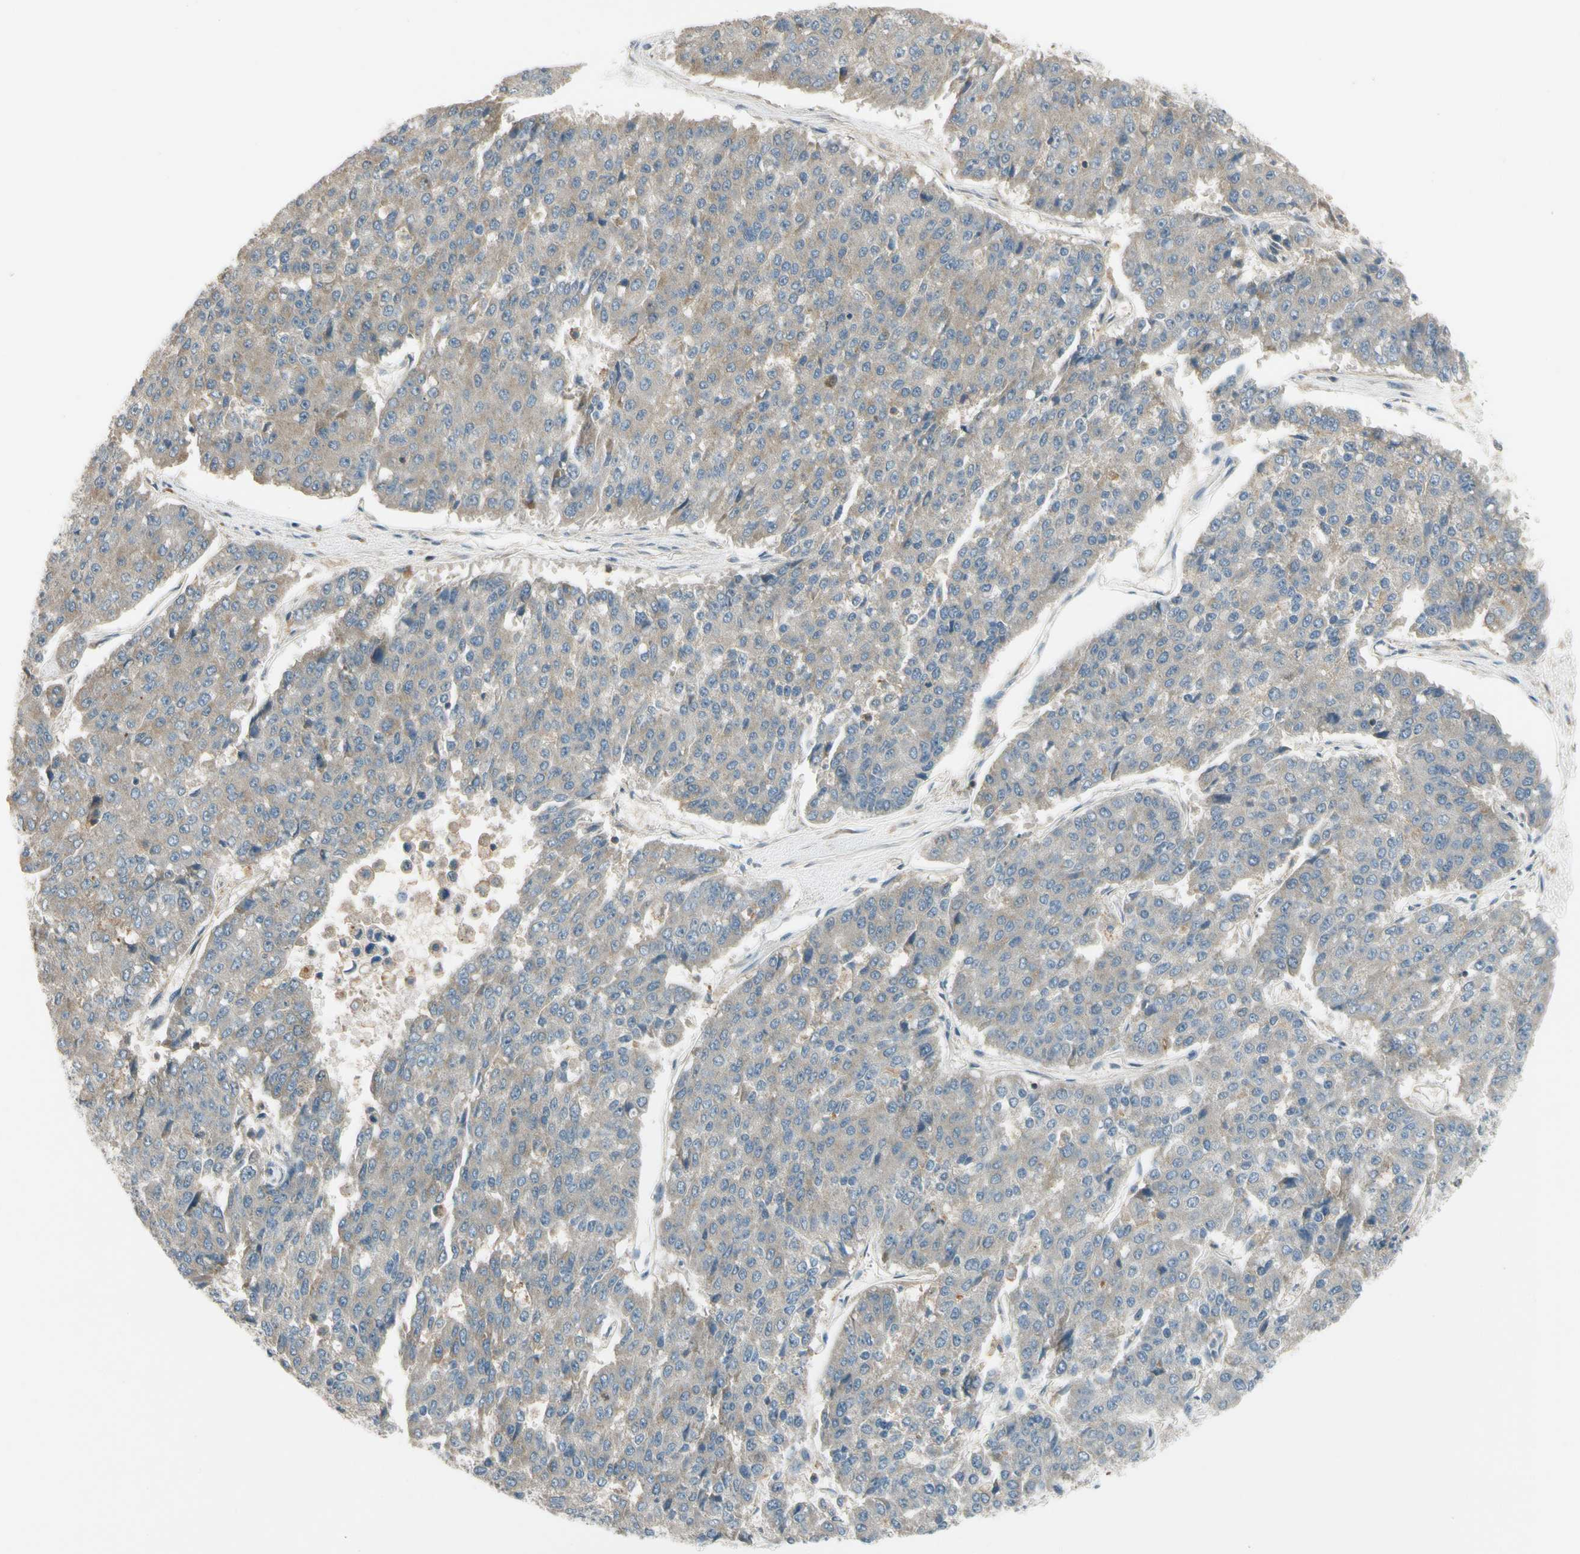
{"staining": {"intensity": "weak", "quantity": "<25%", "location": "cytoplasmic/membranous"}, "tissue": "pancreatic cancer", "cell_type": "Tumor cells", "image_type": "cancer", "snomed": [{"axis": "morphology", "description": "Adenocarcinoma, NOS"}, {"axis": "topography", "description": "Pancreas"}], "caption": "This is a photomicrograph of immunohistochemistry (IHC) staining of pancreatic cancer, which shows no positivity in tumor cells.", "gene": "MST1R", "patient": {"sex": "male", "age": 50}}